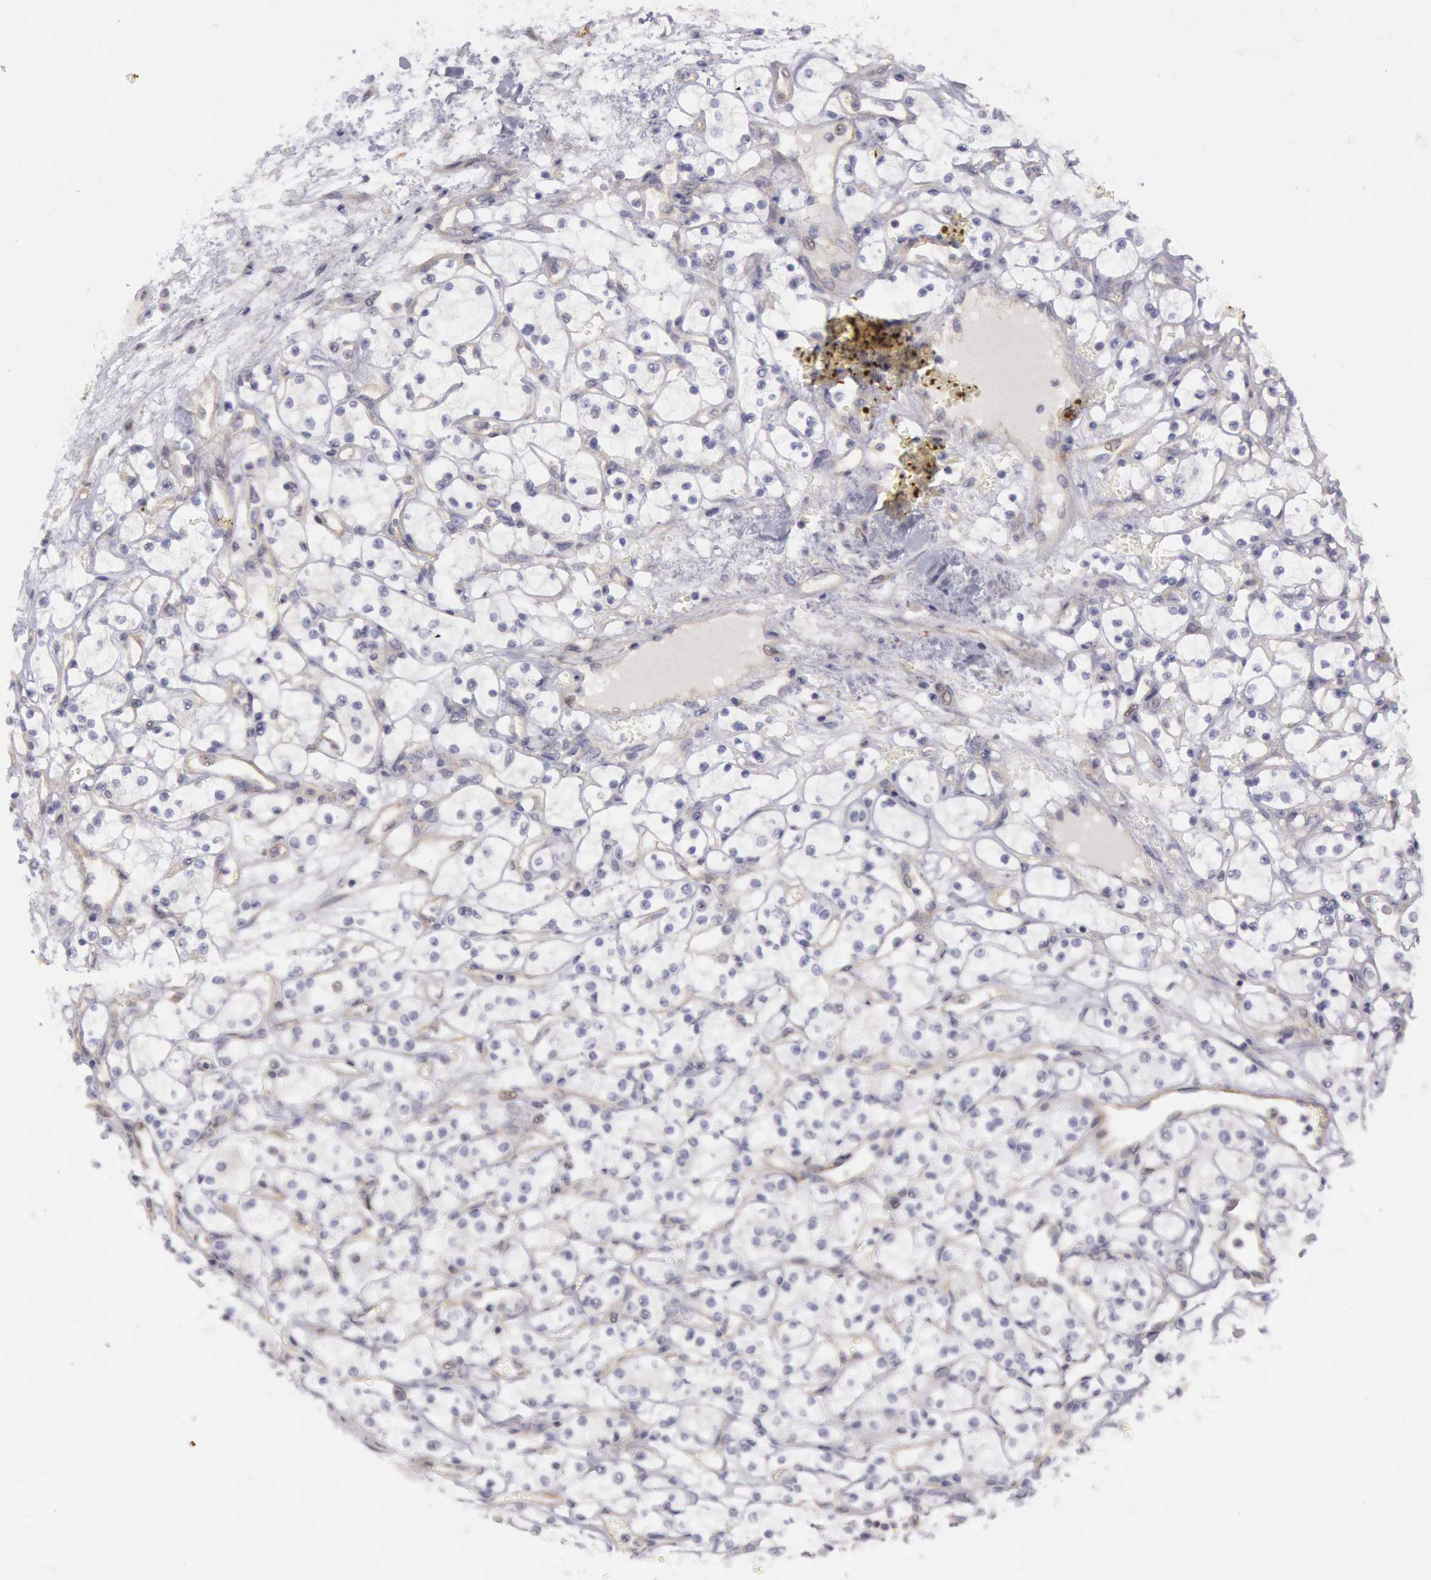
{"staining": {"intensity": "negative", "quantity": "none", "location": "none"}, "tissue": "renal cancer", "cell_type": "Tumor cells", "image_type": "cancer", "snomed": [{"axis": "morphology", "description": "Adenocarcinoma, NOS"}, {"axis": "topography", "description": "Kidney"}], "caption": "Tumor cells show no significant protein expression in renal cancer (adenocarcinoma).", "gene": "AMOTL1", "patient": {"sex": "male", "age": 61}}